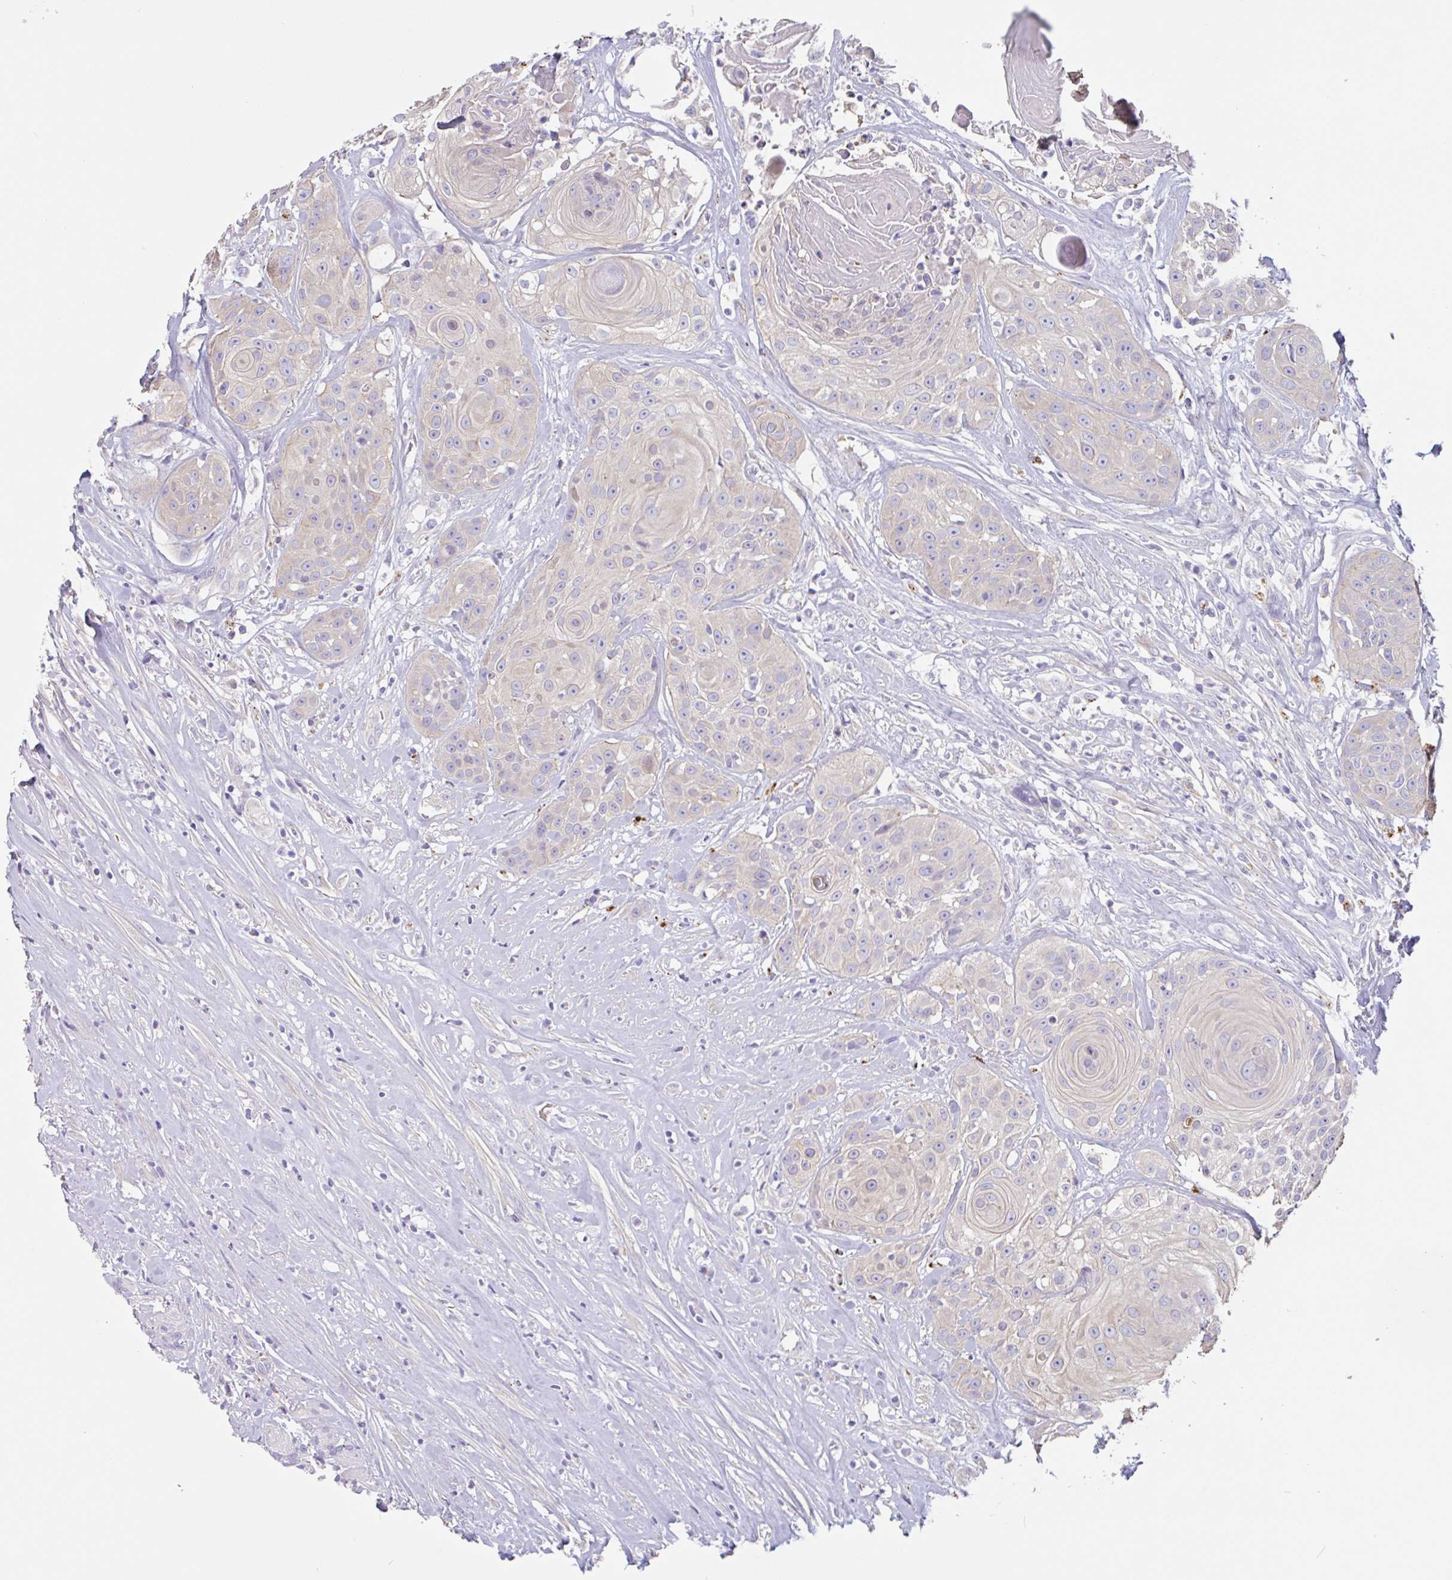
{"staining": {"intensity": "negative", "quantity": "none", "location": "none"}, "tissue": "head and neck cancer", "cell_type": "Tumor cells", "image_type": "cancer", "snomed": [{"axis": "morphology", "description": "Squamous cell carcinoma, NOS"}, {"axis": "topography", "description": "Head-Neck"}], "caption": "Protein analysis of head and neck cancer displays no significant positivity in tumor cells. (Stains: DAB immunohistochemistry with hematoxylin counter stain, Microscopy: brightfield microscopy at high magnification).", "gene": "LENG9", "patient": {"sex": "male", "age": 83}}